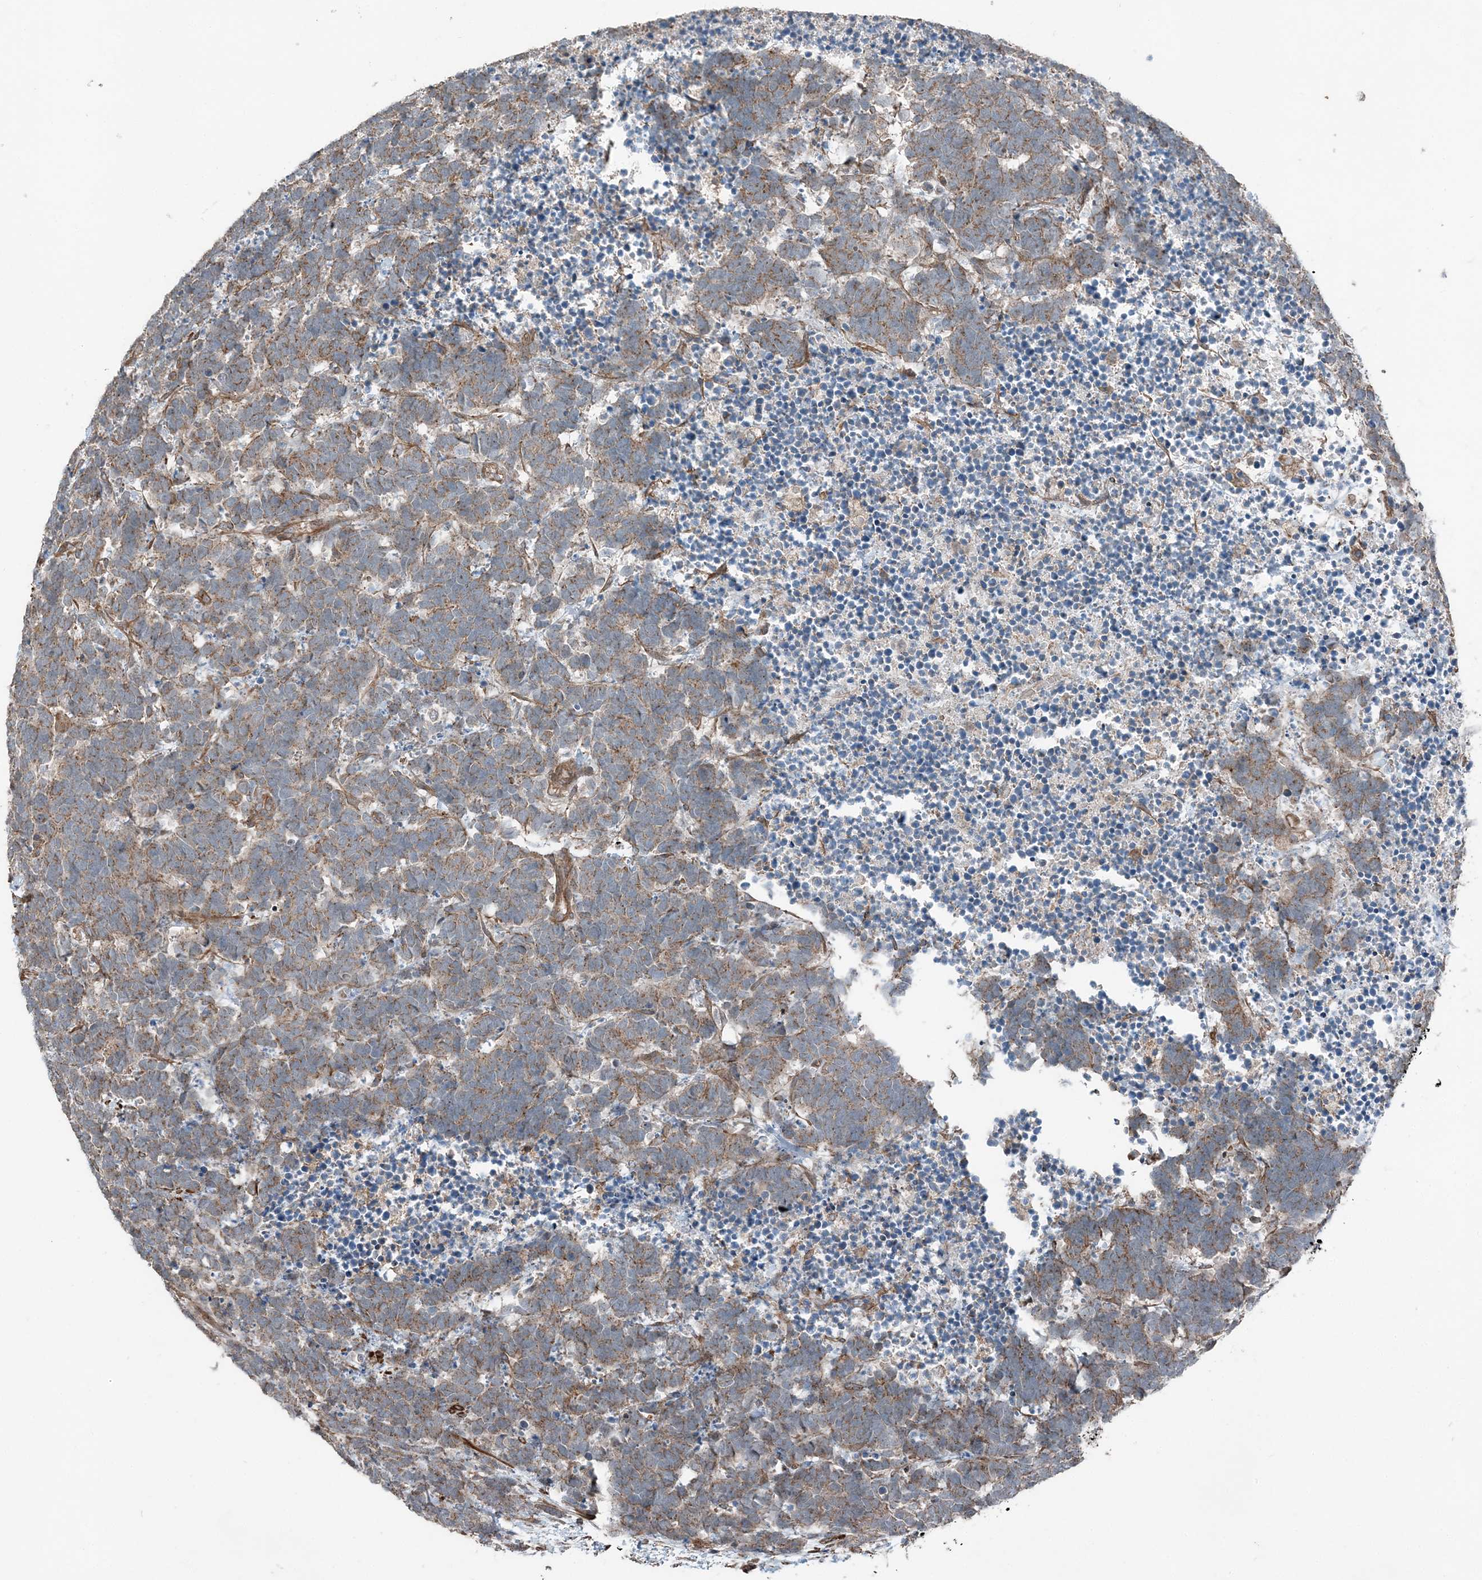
{"staining": {"intensity": "moderate", "quantity": ">75%", "location": "cytoplasmic/membranous"}, "tissue": "carcinoid", "cell_type": "Tumor cells", "image_type": "cancer", "snomed": [{"axis": "morphology", "description": "Carcinoma, NOS"}, {"axis": "morphology", "description": "Carcinoid, malignant, NOS"}, {"axis": "topography", "description": "Urinary bladder"}], "caption": "Immunohistochemical staining of carcinoid demonstrates medium levels of moderate cytoplasmic/membranous protein positivity in approximately >75% of tumor cells.", "gene": "KY", "patient": {"sex": "male", "age": 57}}